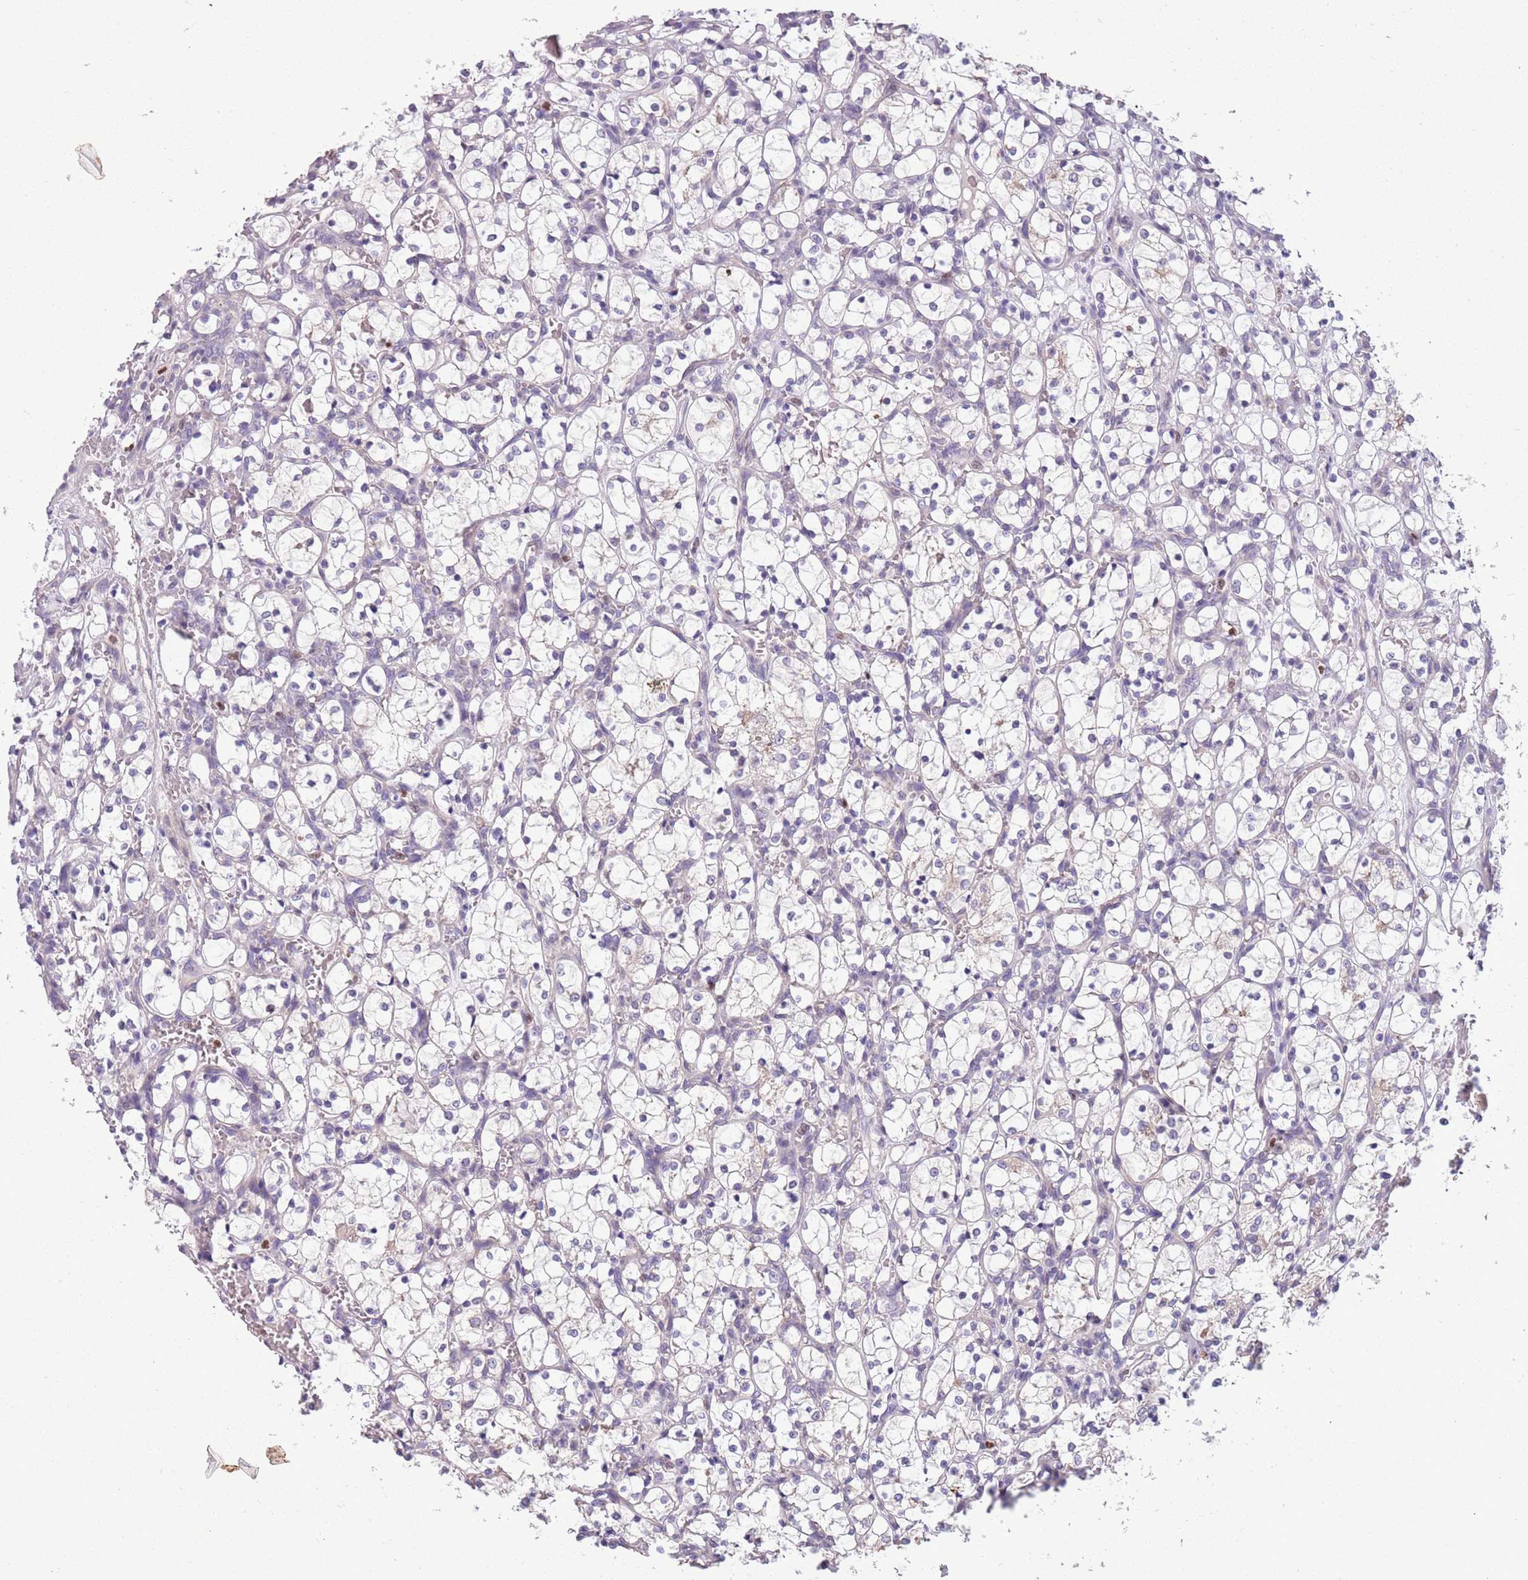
{"staining": {"intensity": "negative", "quantity": "none", "location": "none"}, "tissue": "renal cancer", "cell_type": "Tumor cells", "image_type": "cancer", "snomed": [{"axis": "morphology", "description": "Adenocarcinoma, NOS"}, {"axis": "topography", "description": "Kidney"}], "caption": "Immunohistochemistry (IHC) histopathology image of neoplastic tissue: renal cancer stained with DAB (3,3'-diaminobenzidine) reveals no significant protein positivity in tumor cells.", "gene": "ADCY7", "patient": {"sex": "female", "age": 69}}